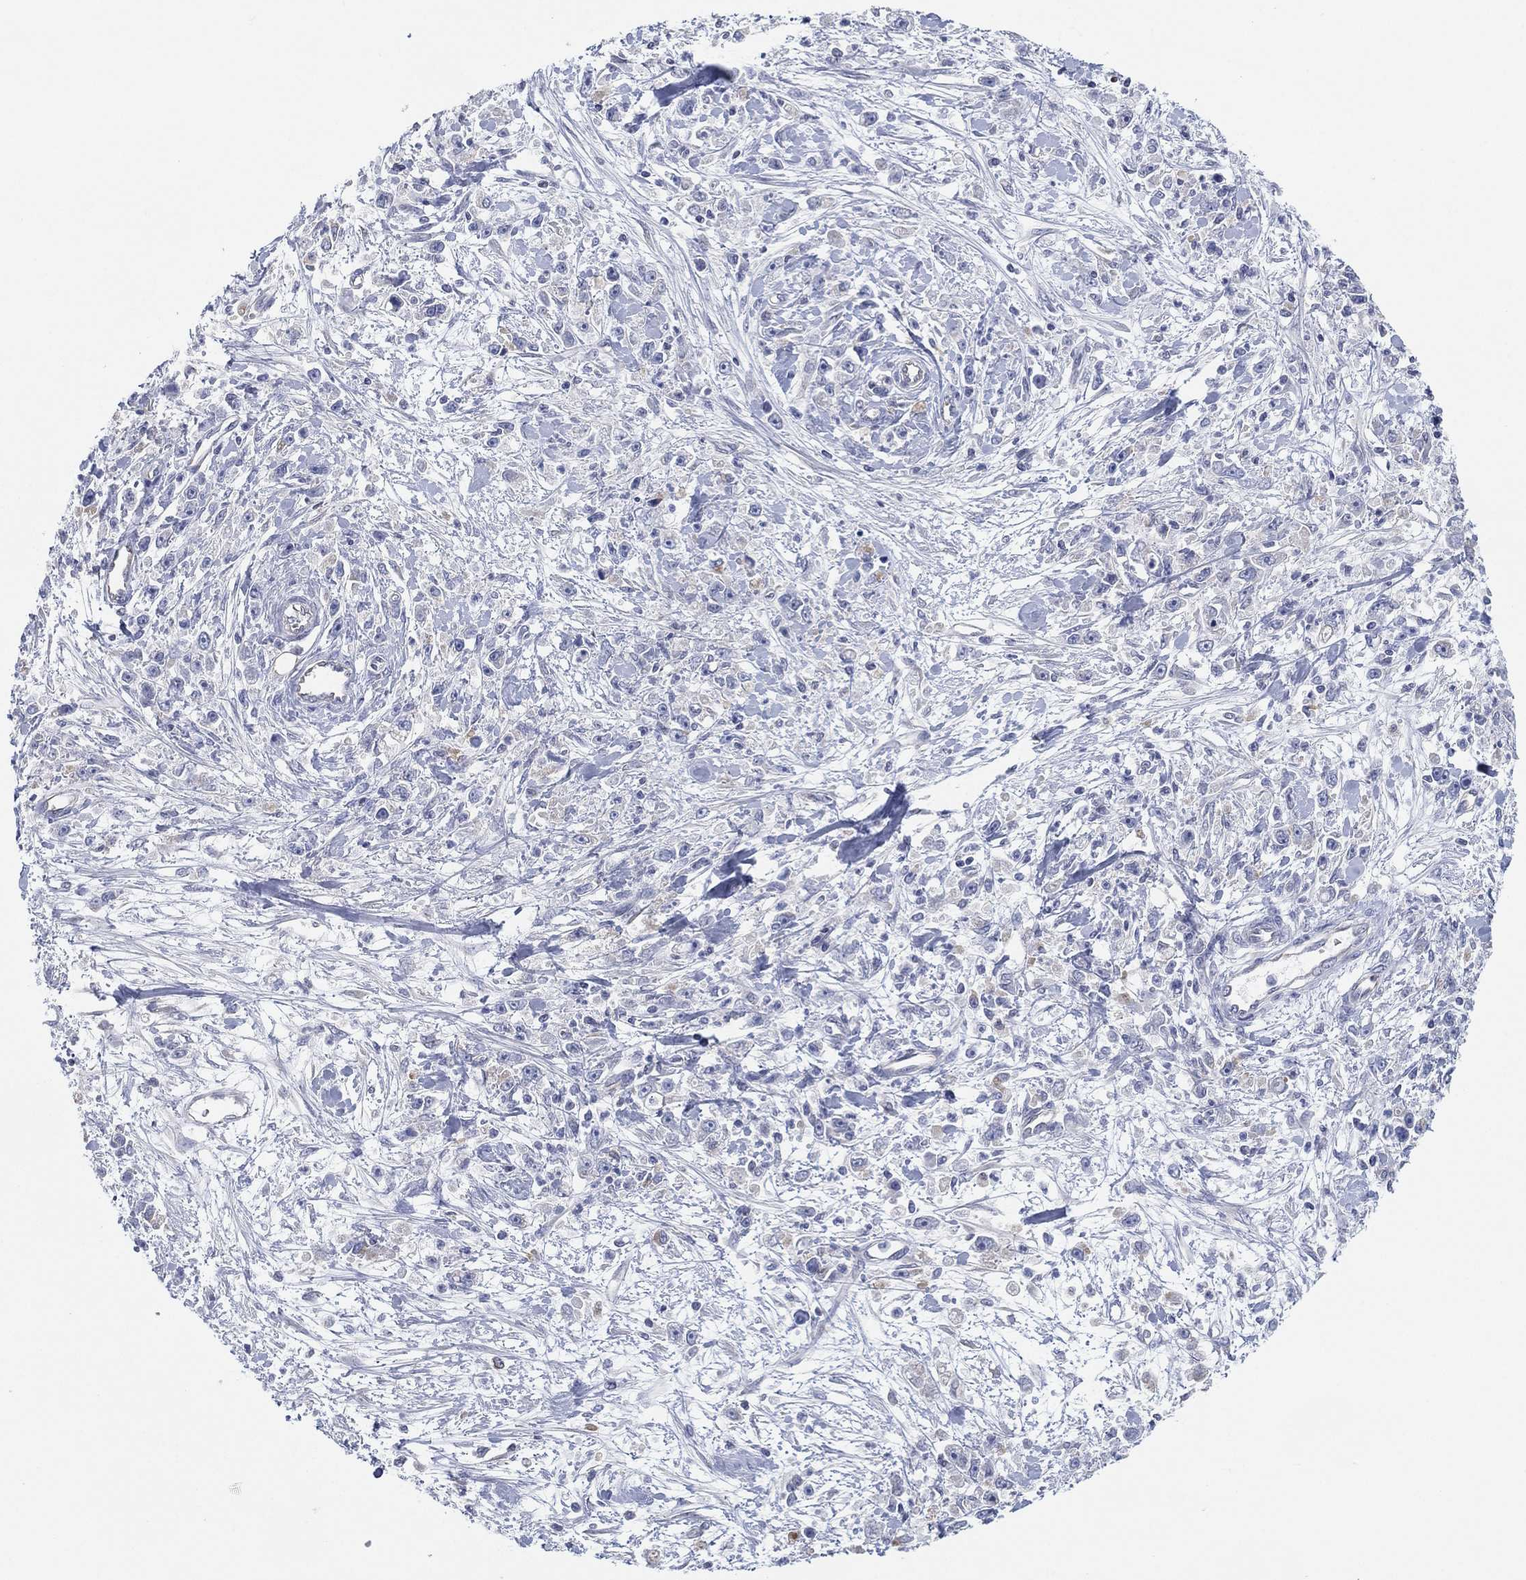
{"staining": {"intensity": "negative", "quantity": "none", "location": "none"}, "tissue": "stomach cancer", "cell_type": "Tumor cells", "image_type": "cancer", "snomed": [{"axis": "morphology", "description": "Adenocarcinoma, NOS"}, {"axis": "topography", "description": "Stomach"}], "caption": "There is no significant expression in tumor cells of stomach adenocarcinoma. The staining is performed using DAB (3,3'-diaminobenzidine) brown chromogen with nuclei counter-stained in using hematoxylin.", "gene": "CFTR", "patient": {"sex": "female", "age": 59}}